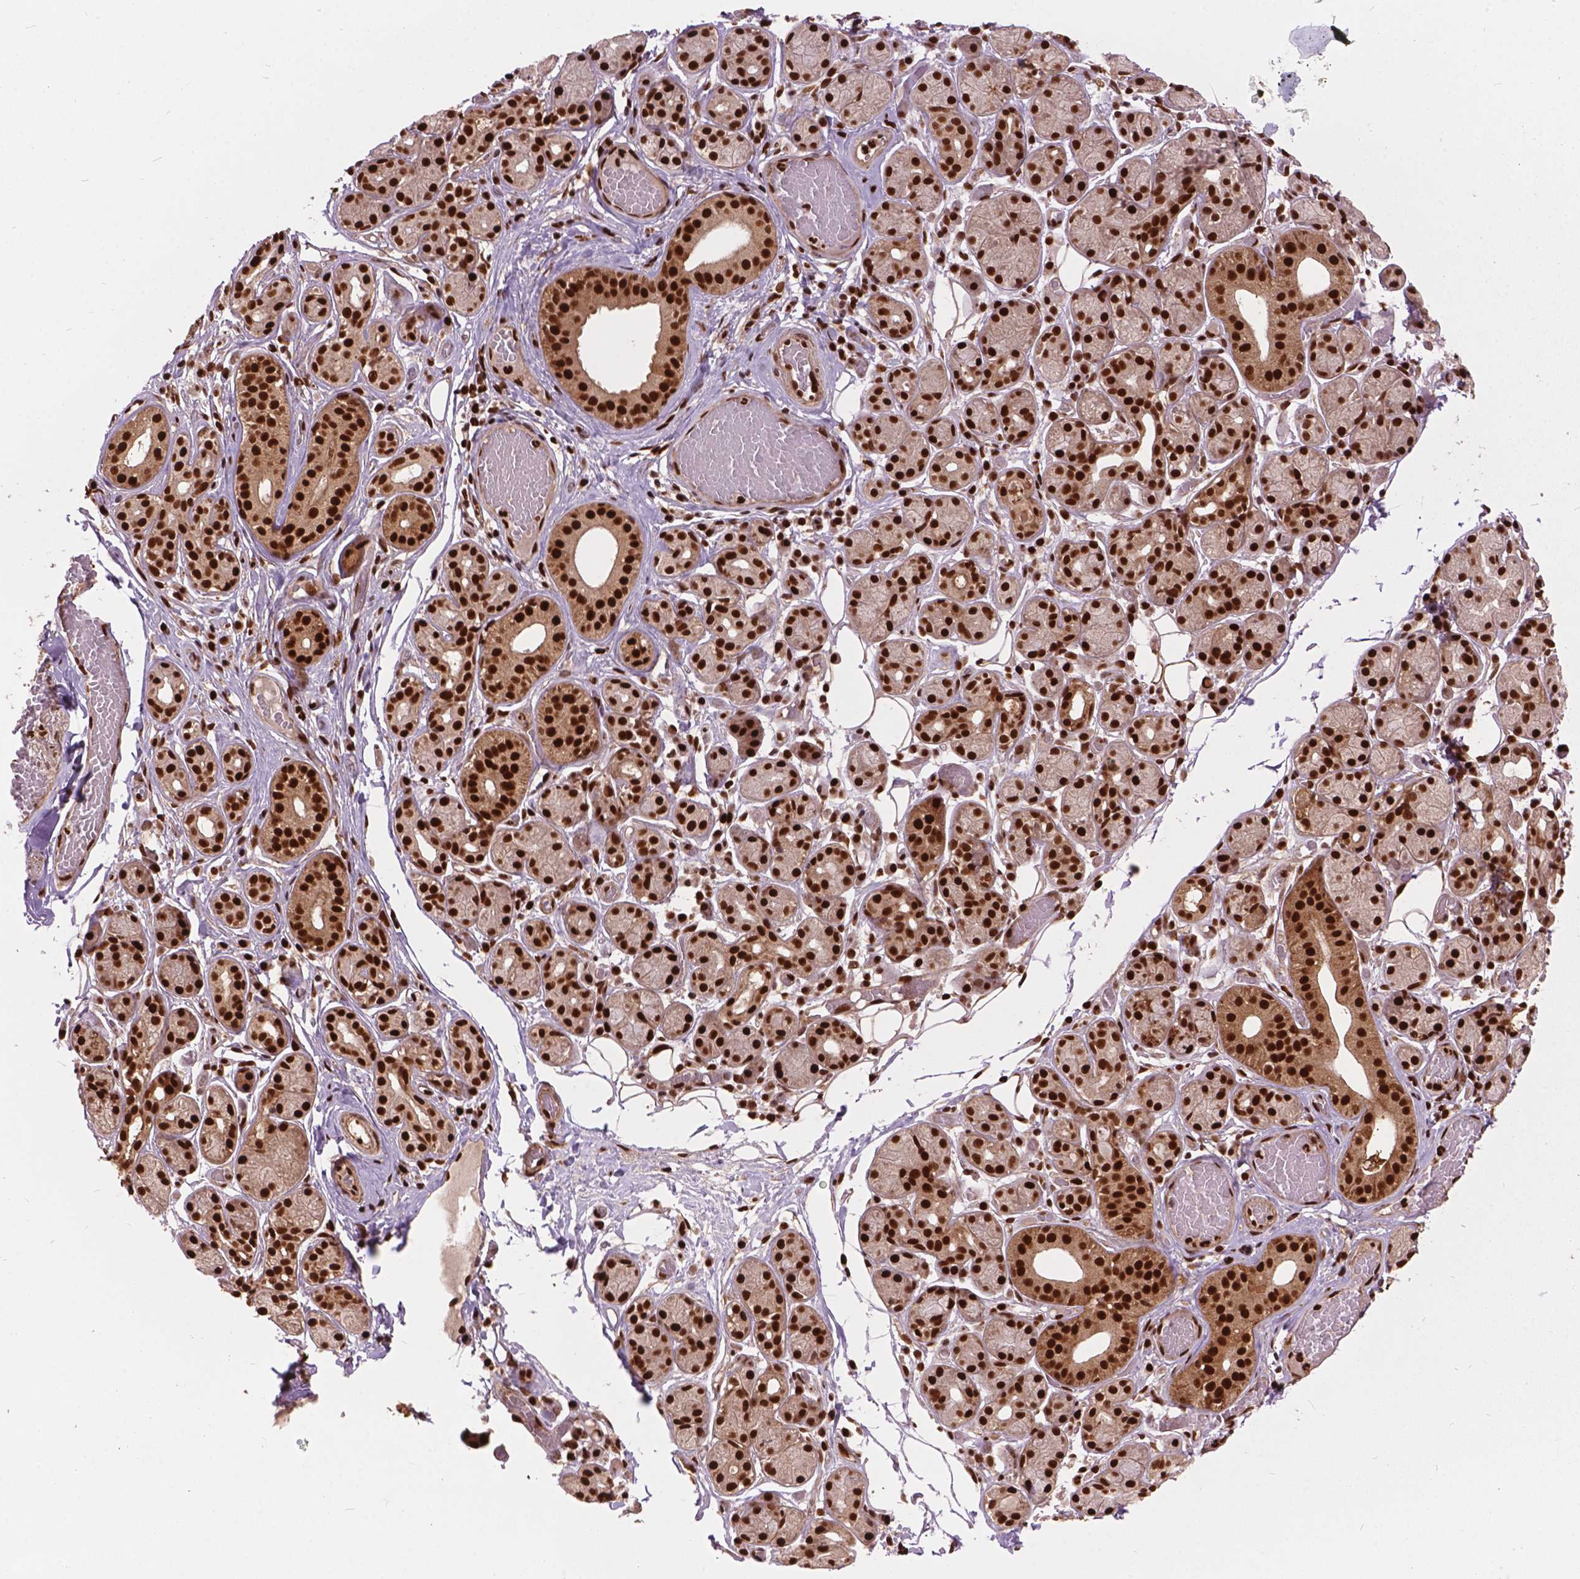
{"staining": {"intensity": "strong", "quantity": ">75%", "location": "nuclear"}, "tissue": "salivary gland", "cell_type": "Glandular cells", "image_type": "normal", "snomed": [{"axis": "morphology", "description": "Normal tissue, NOS"}, {"axis": "topography", "description": "Salivary gland"}, {"axis": "topography", "description": "Peripheral nerve tissue"}], "caption": "Immunohistochemical staining of unremarkable human salivary gland exhibits >75% levels of strong nuclear protein staining in approximately >75% of glandular cells.", "gene": "ANP32A", "patient": {"sex": "male", "age": 71}}